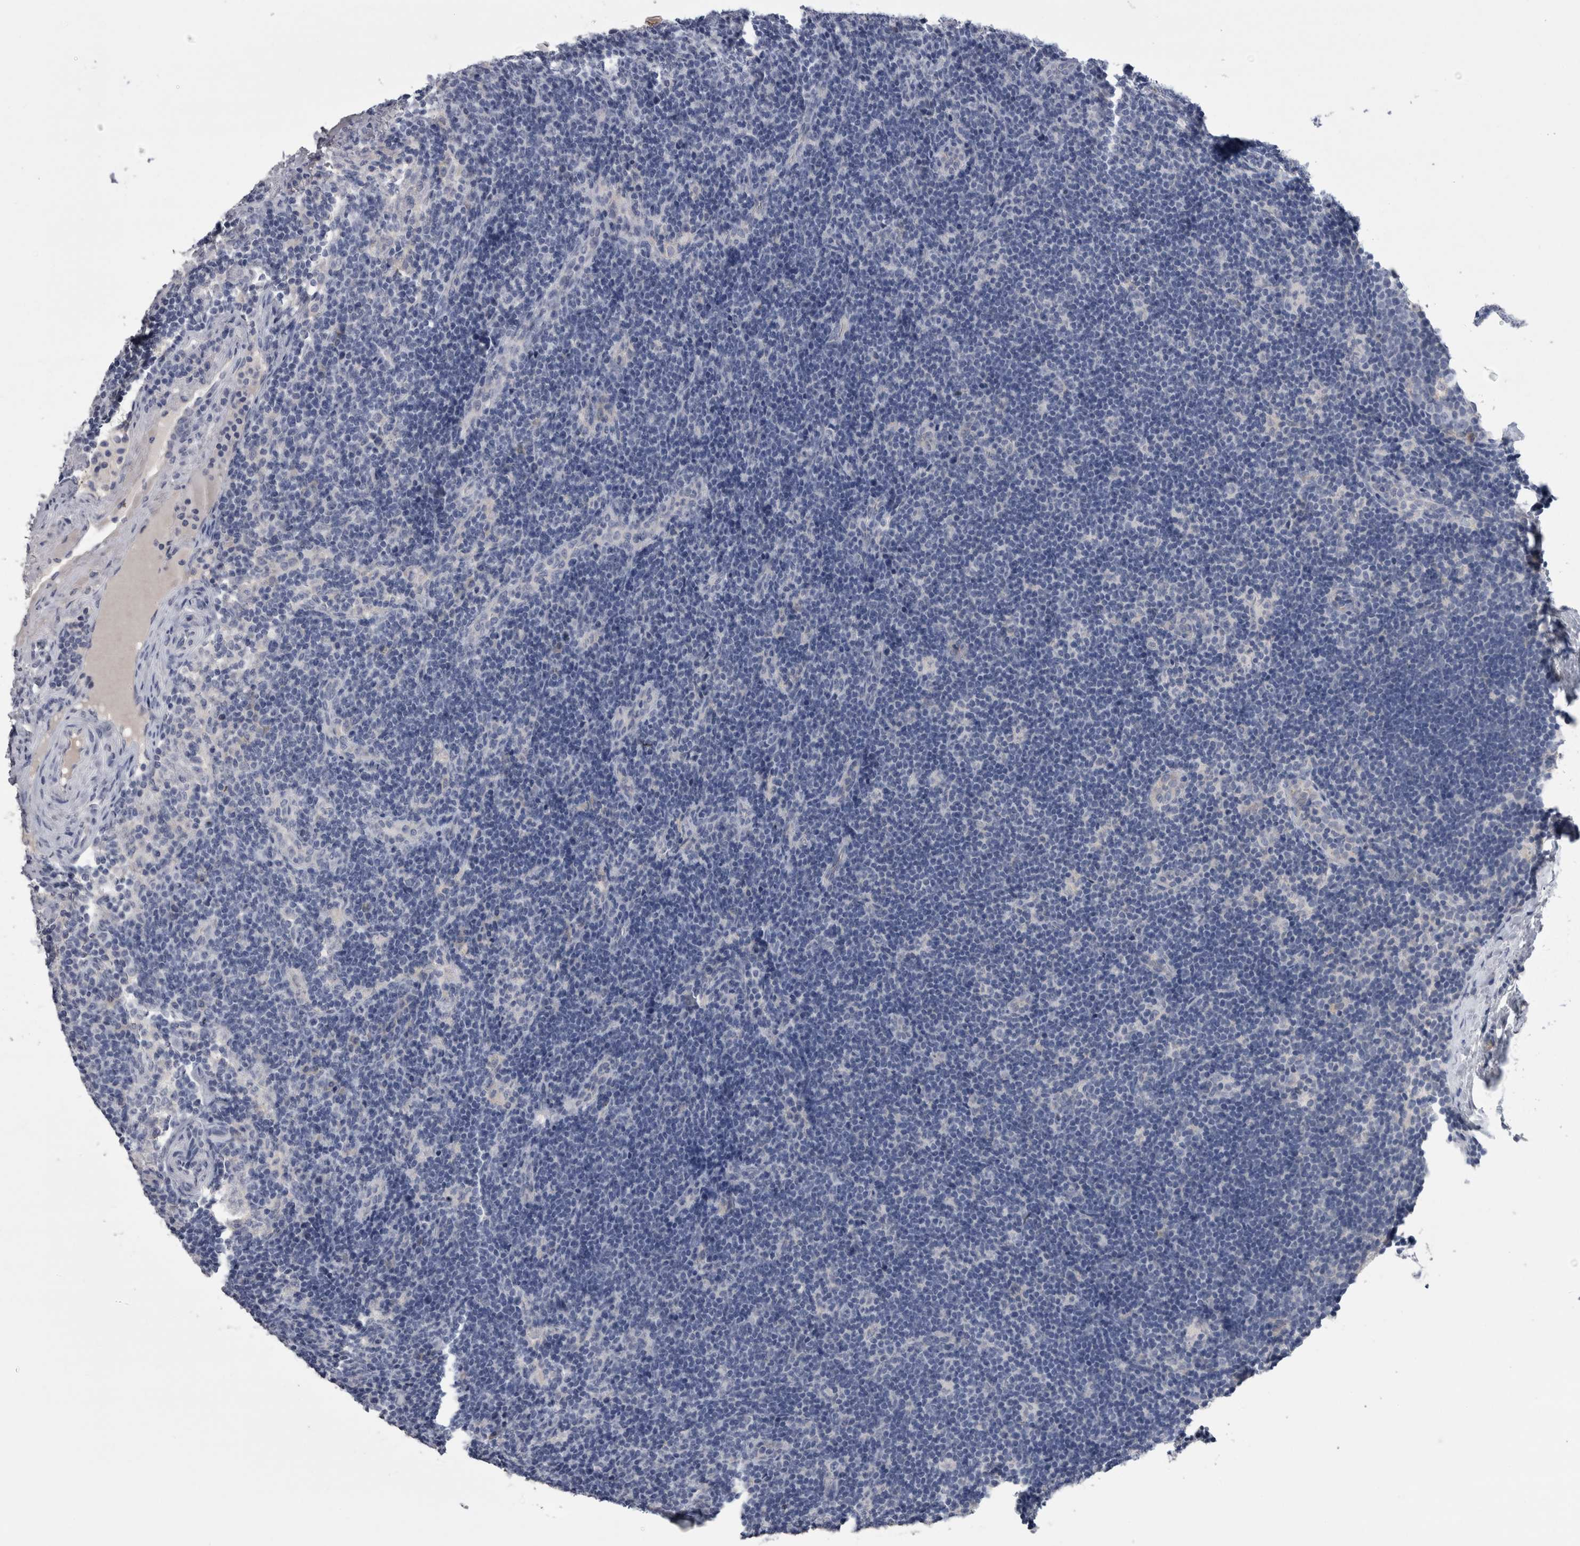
{"staining": {"intensity": "negative", "quantity": "none", "location": "none"}, "tissue": "lymph node", "cell_type": "Germinal center cells", "image_type": "normal", "snomed": [{"axis": "morphology", "description": "Normal tissue, NOS"}, {"axis": "topography", "description": "Lymph node"}], "caption": "IHC of unremarkable lymph node displays no expression in germinal center cells.", "gene": "REG1A", "patient": {"sex": "female", "age": 22}}